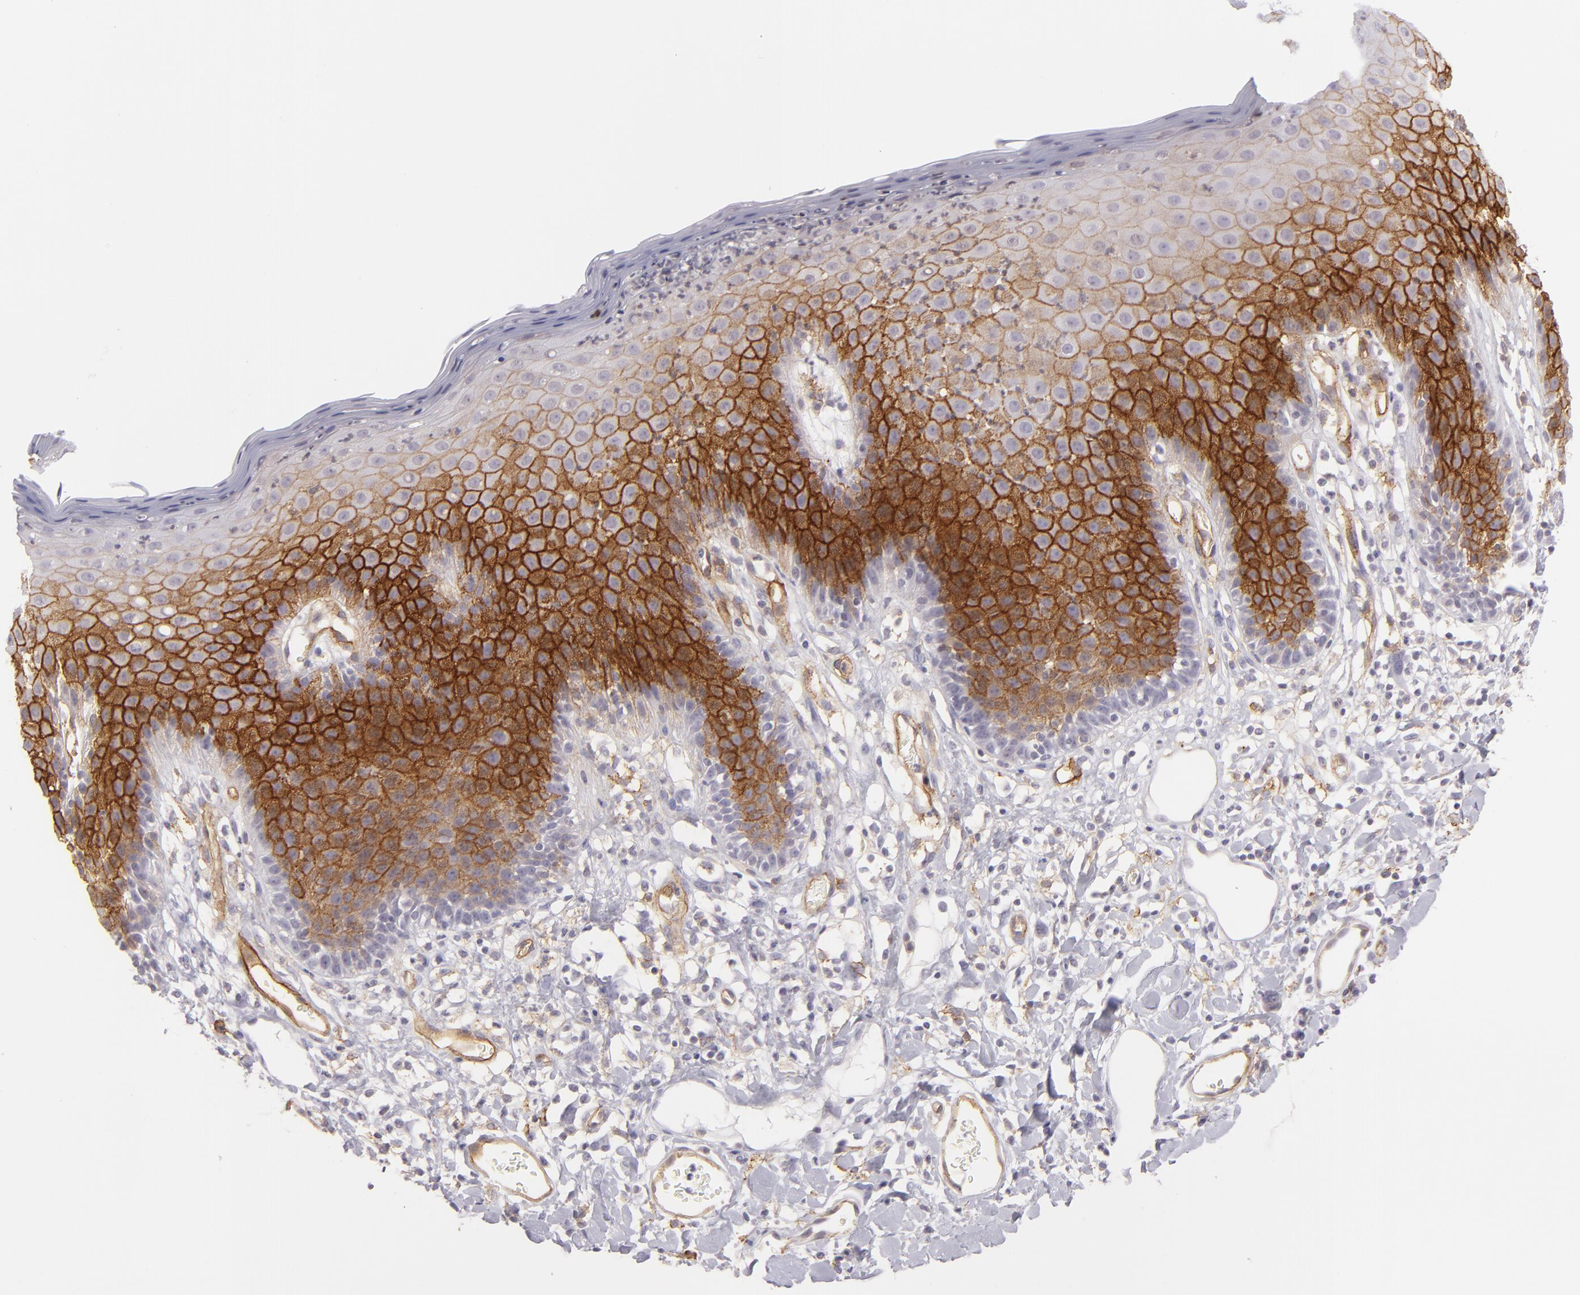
{"staining": {"intensity": "strong", "quantity": "25%-75%", "location": "cytoplasmic/membranous"}, "tissue": "skin", "cell_type": "Epidermal cells", "image_type": "normal", "snomed": [{"axis": "morphology", "description": "Normal tissue, NOS"}, {"axis": "topography", "description": "Vulva"}, {"axis": "topography", "description": "Peripheral nerve tissue"}], "caption": "DAB immunohistochemical staining of unremarkable human skin demonstrates strong cytoplasmic/membranous protein staining in about 25%-75% of epidermal cells. (DAB (3,3'-diaminobenzidine) IHC with brightfield microscopy, high magnification).", "gene": "THBD", "patient": {"sex": "female", "age": 68}}